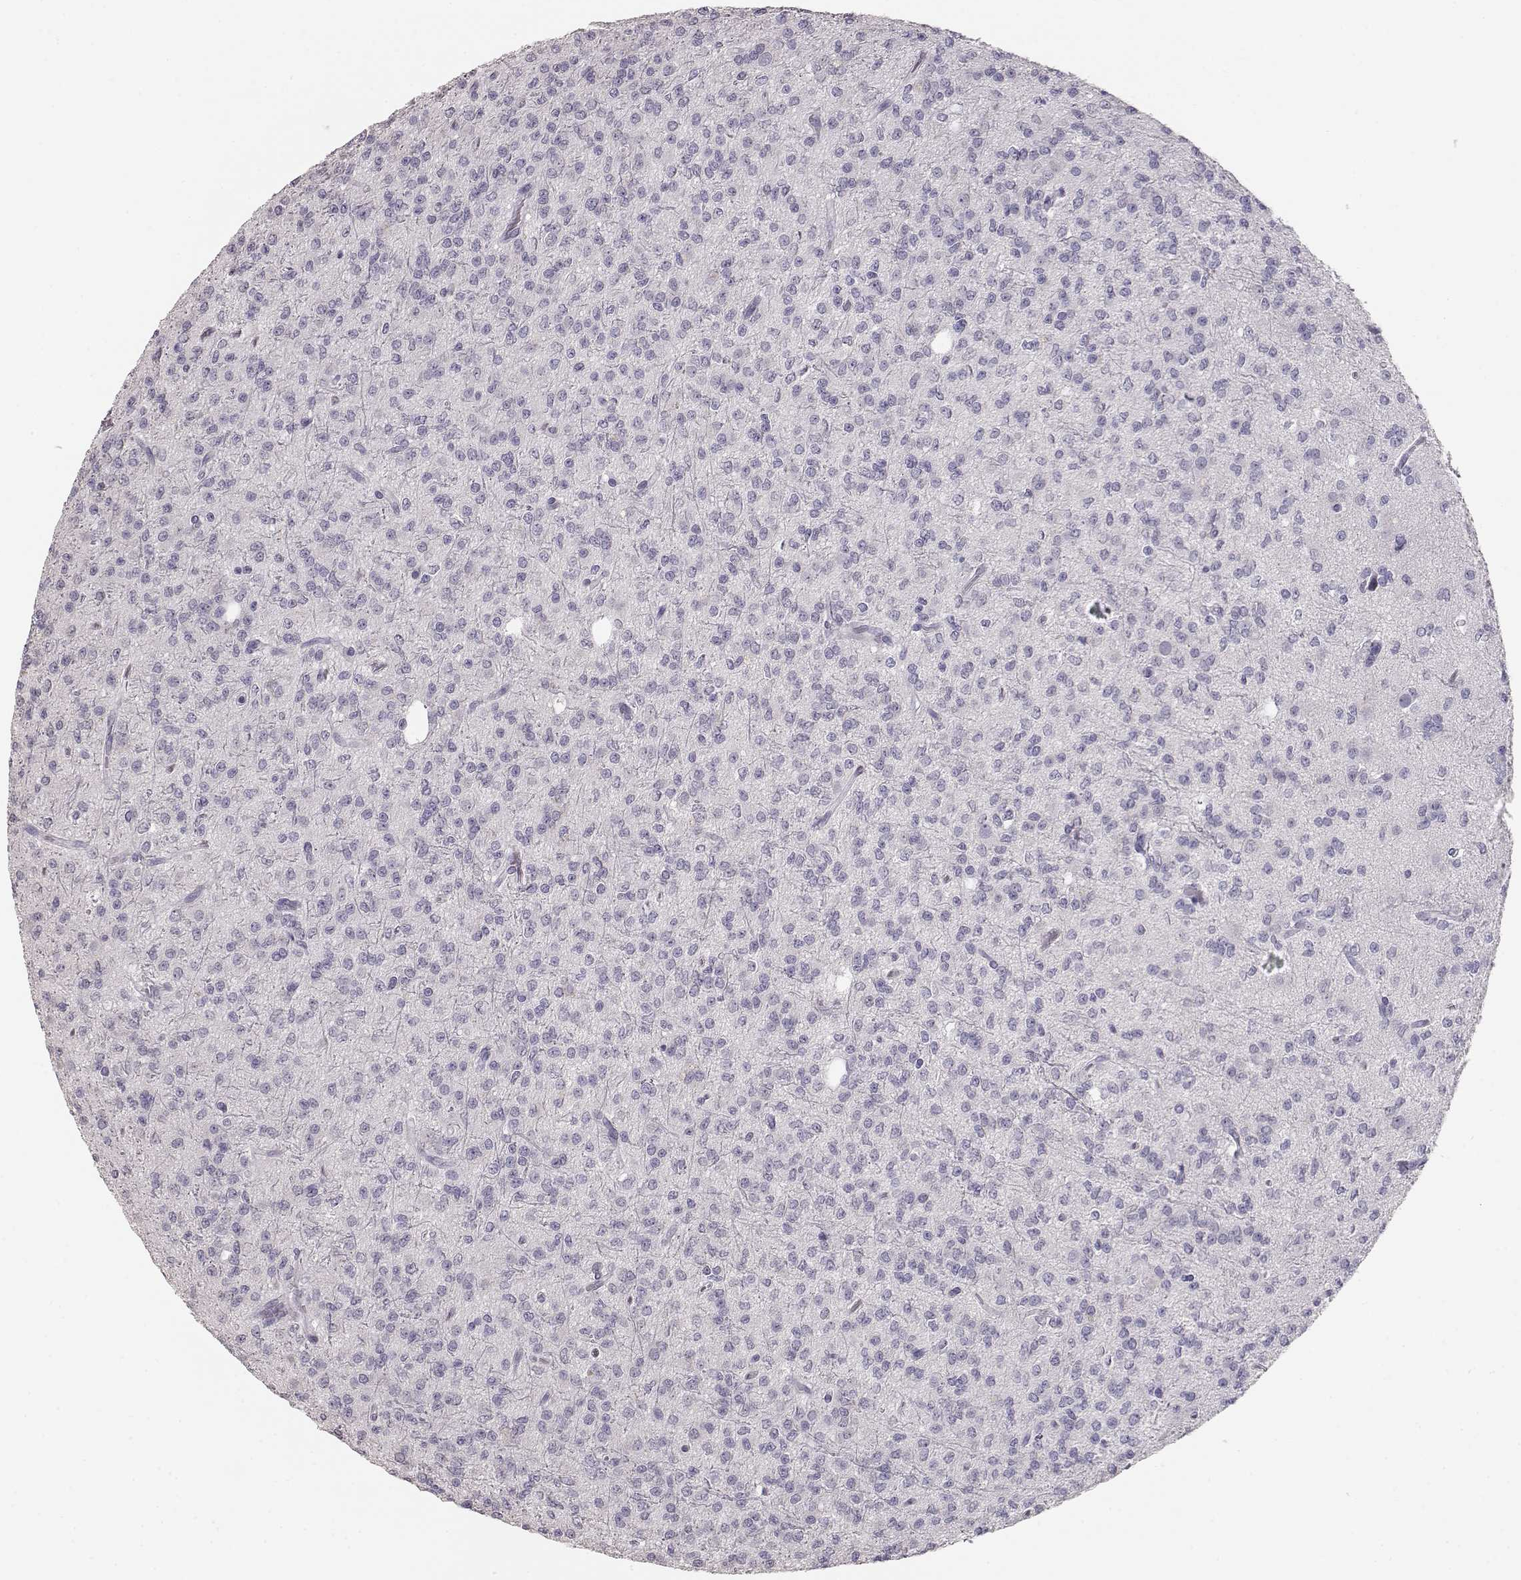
{"staining": {"intensity": "negative", "quantity": "none", "location": "none"}, "tissue": "glioma", "cell_type": "Tumor cells", "image_type": "cancer", "snomed": [{"axis": "morphology", "description": "Glioma, malignant, Low grade"}, {"axis": "topography", "description": "Brain"}], "caption": "A high-resolution micrograph shows immunohistochemistry staining of glioma, which exhibits no significant staining in tumor cells.", "gene": "TKTL1", "patient": {"sex": "male", "age": 27}}